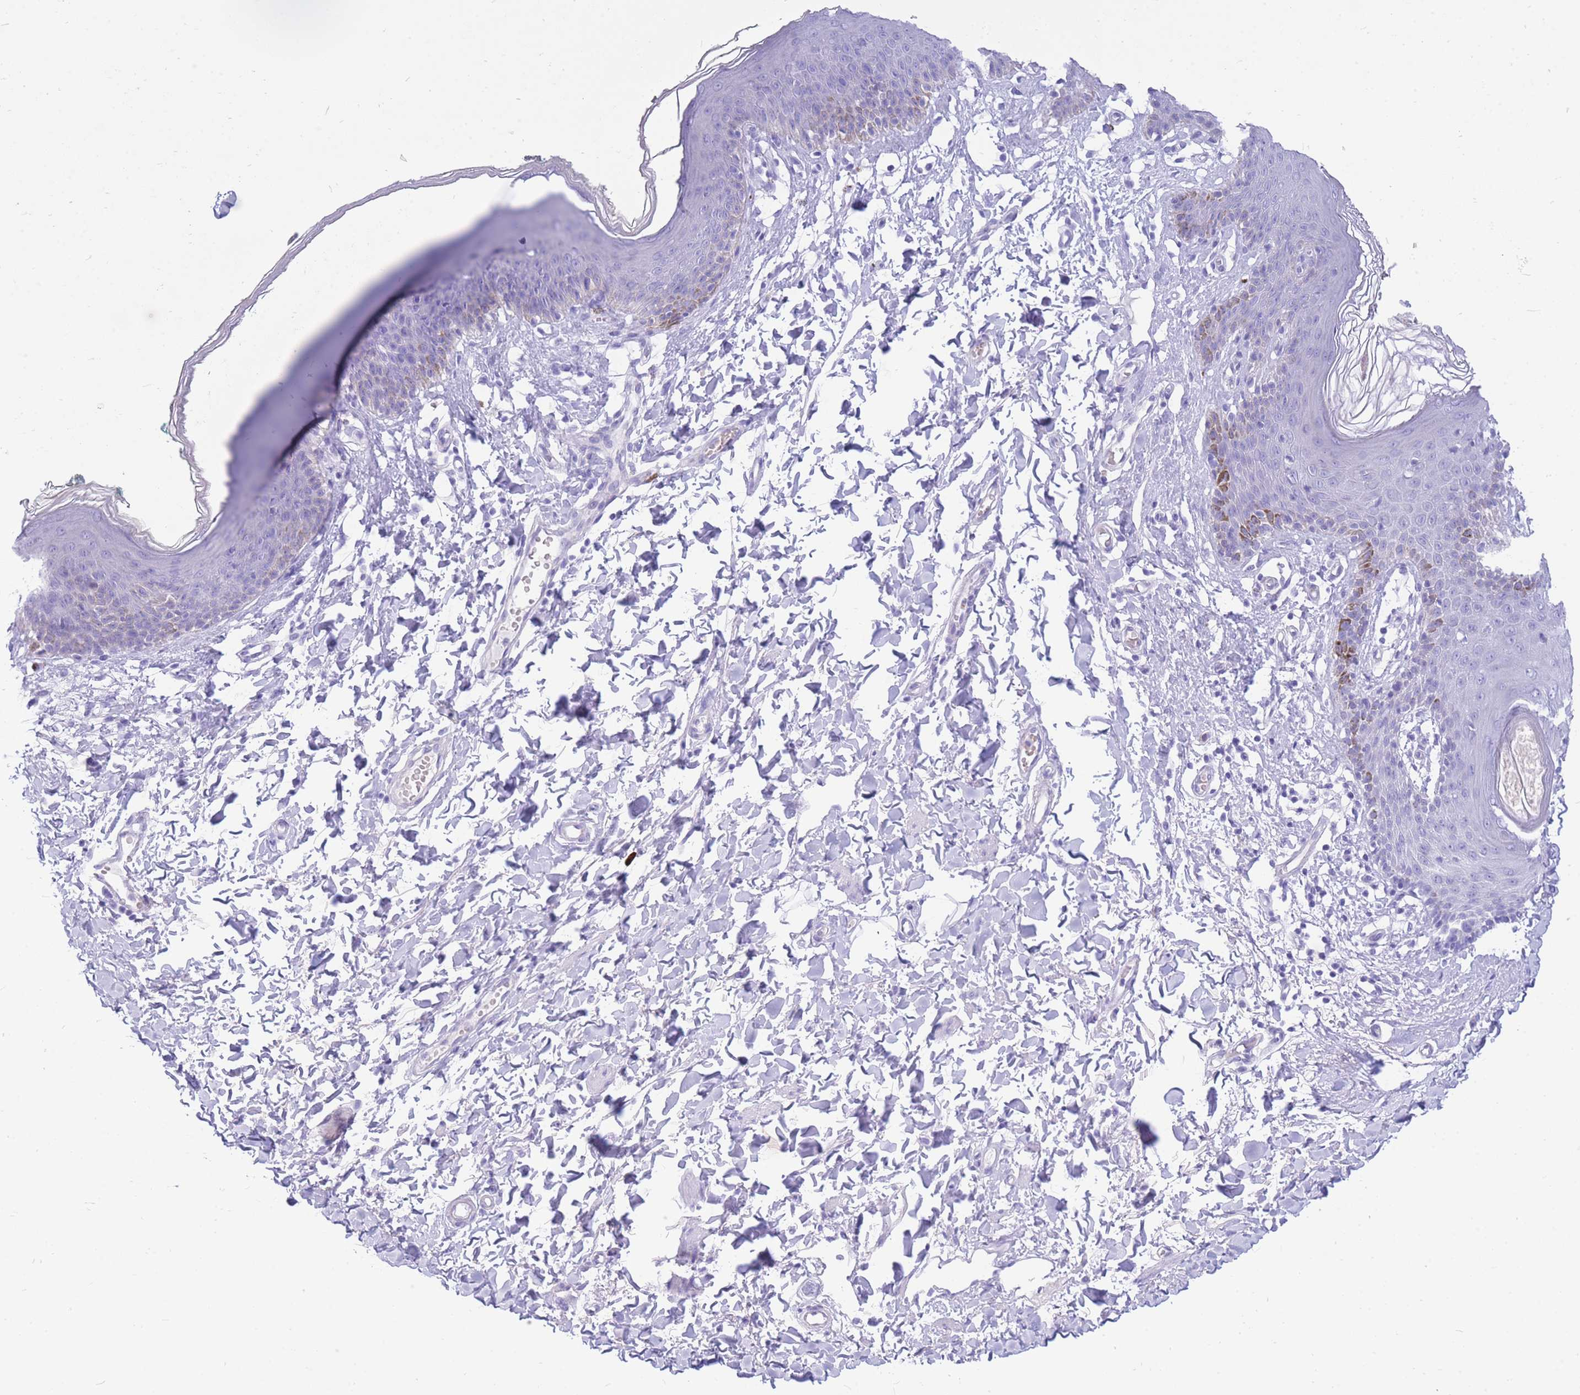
{"staining": {"intensity": "negative", "quantity": "none", "location": "none"}, "tissue": "skin", "cell_type": "Epidermal cells", "image_type": "normal", "snomed": [{"axis": "morphology", "description": "Normal tissue, NOS"}, {"axis": "topography", "description": "Vulva"}], "caption": "Immunohistochemistry micrograph of benign skin: skin stained with DAB reveals no significant protein staining in epidermal cells. (IHC, brightfield microscopy, high magnification).", "gene": "ZFP62", "patient": {"sex": "female", "age": 66}}